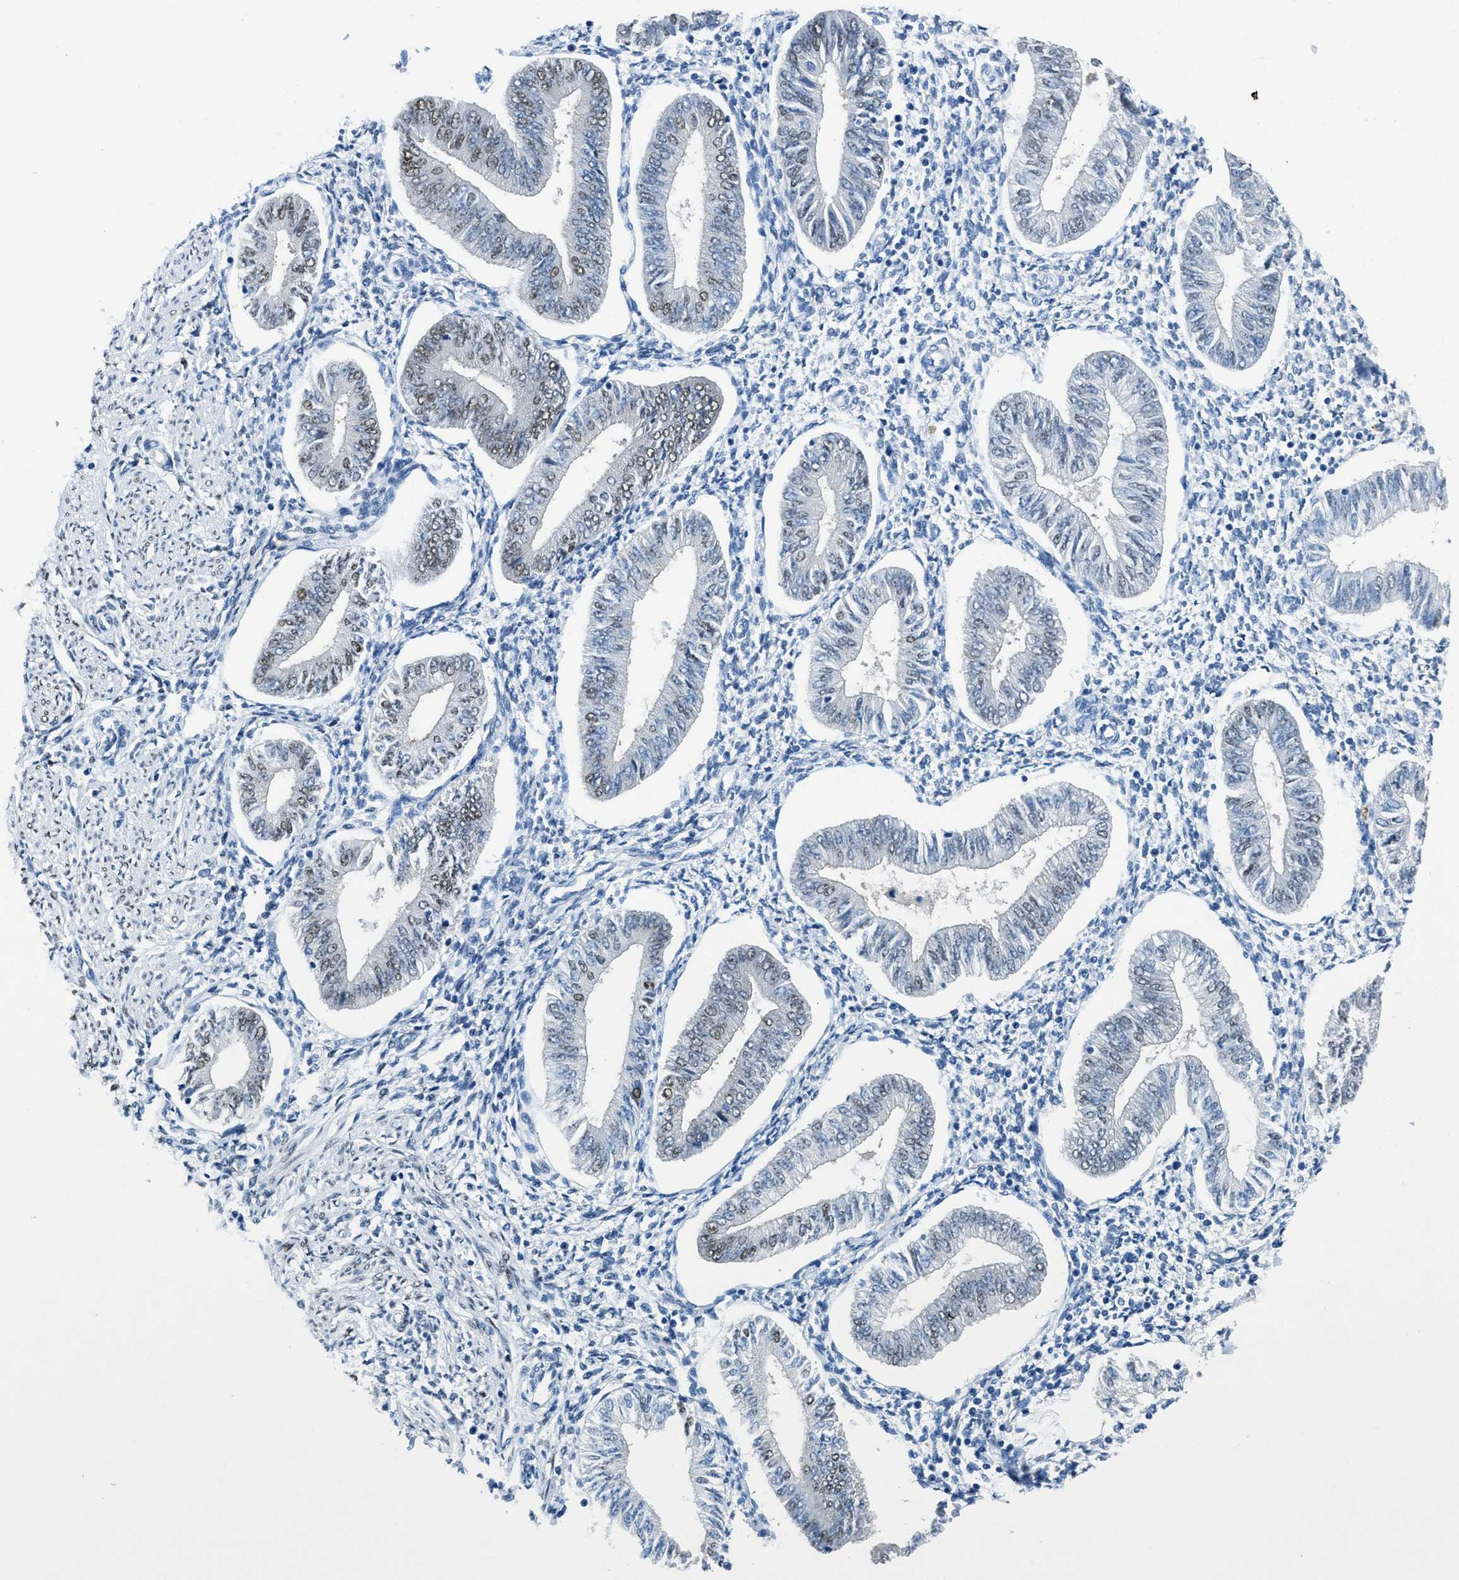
{"staining": {"intensity": "negative", "quantity": "none", "location": "none"}, "tissue": "endometrium", "cell_type": "Cells in endometrial stroma", "image_type": "normal", "snomed": [{"axis": "morphology", "description": "Normal tissue, NOS"}, {"axis": "topography", "description": "Endometrium"}], "caption": "High power microscopy micrograph of an immunohistochemistry micrograph of unremarkable endometrium, revealing no significant expression in cells in endometrial stroma. Brightfield microscopy of immunohistochemistry stained with DAB (brown) and hematoxylin (blue), captured at high magnification.", "gene": "PGR", "patient": {"sex": "female", "age": 50}}